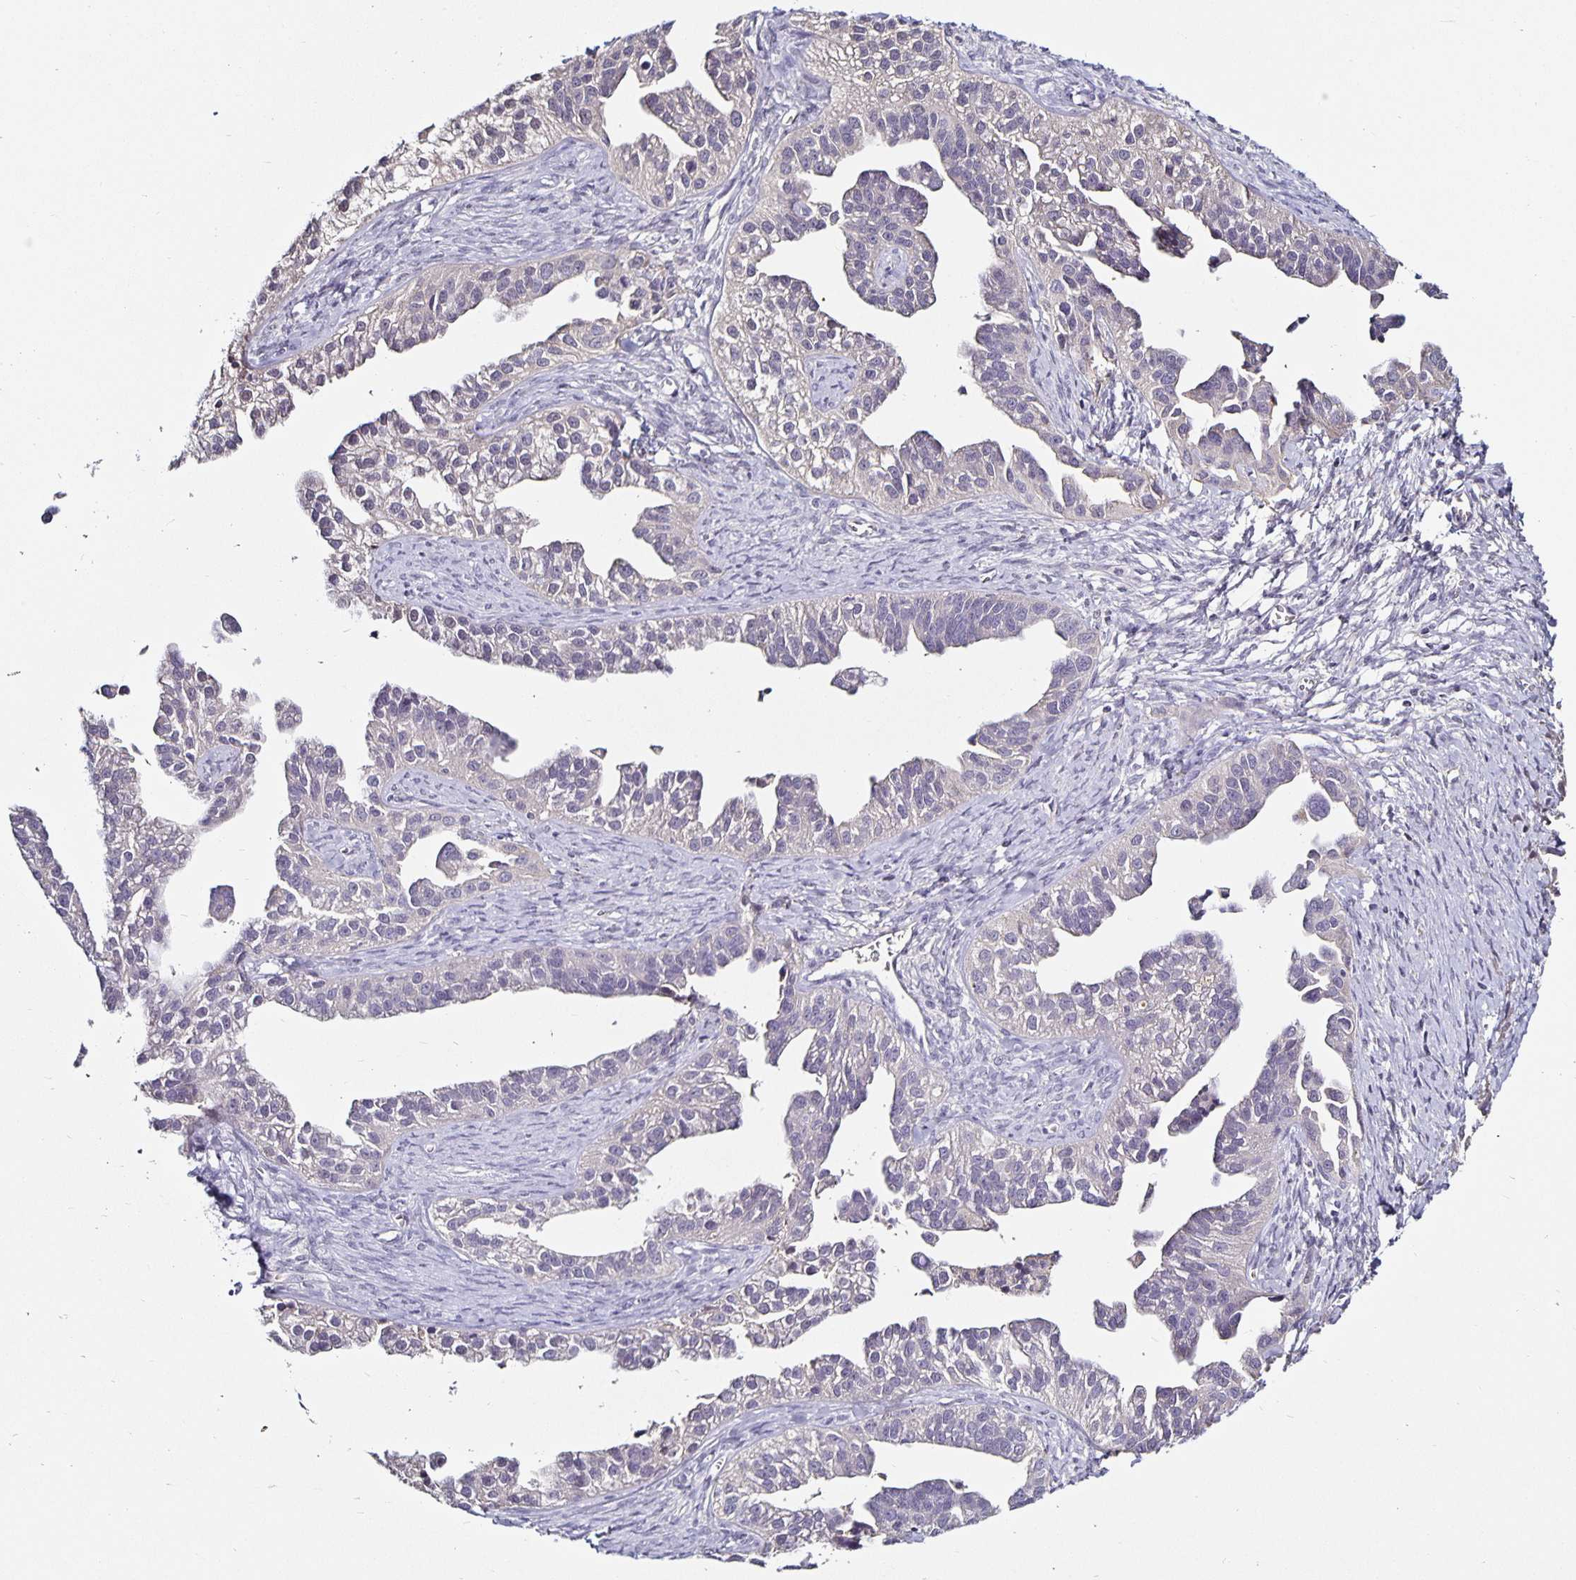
{"staining": {"intensity": "negative", "quantity": "none", "location": "none"}, "tissue": "ovarian cancer", "cell_type": "Tumor cells", "image_type": "cancer", "snomed": [{"axis": "morphology", "description": "Cystadenocarcinoma, serous, NOS"}, {"axis": "topography", "description": "Ovary"}], "caption": "A high-resolution histopathology image shows IHC staining of ovarian serous cystadenocarcinoma, which reveals no significant expression in tumor cells.", "gene": "TTR", "patient": {"sex": "female", "age": 75}}